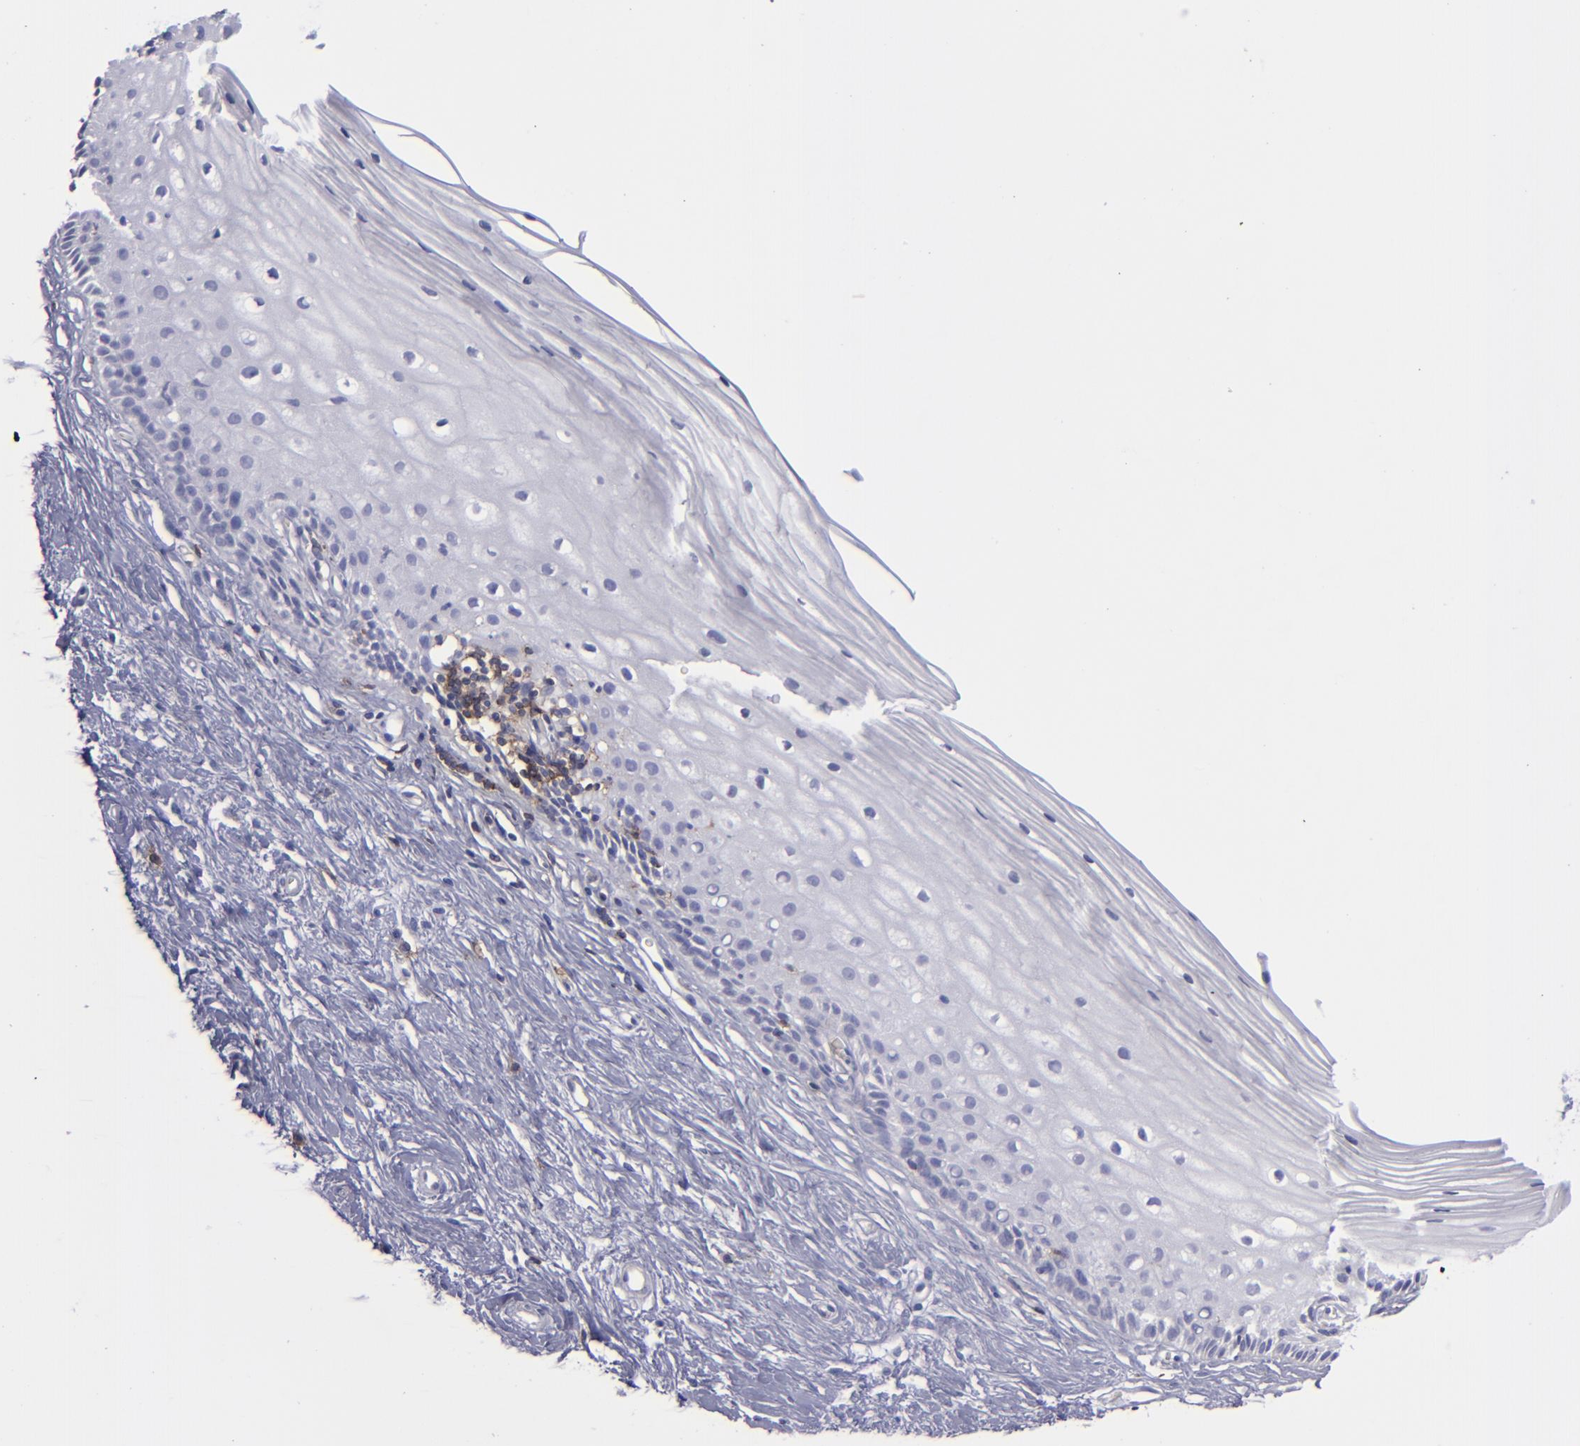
{"staining": {"intensity": "negative", "quantity": "none", "location": "none"}, "tissue": "cervix", "cell_type": "Glandular cells", "image_type": "normal", "snomed": [{"axis": "morphology", "description": "Normal tissue, NOS"}, {"axis": "topography", "description": "Cervix"}], "caption": "Immunohistochemistry of normal cervix reveals no positivity in glandular cells. (Brightfield microscopy of DAB (3,3'-diaminobenzidine) IHC at high magnification).", "gene": "CD27", "patient": {"sex": "female", "age": 40}}